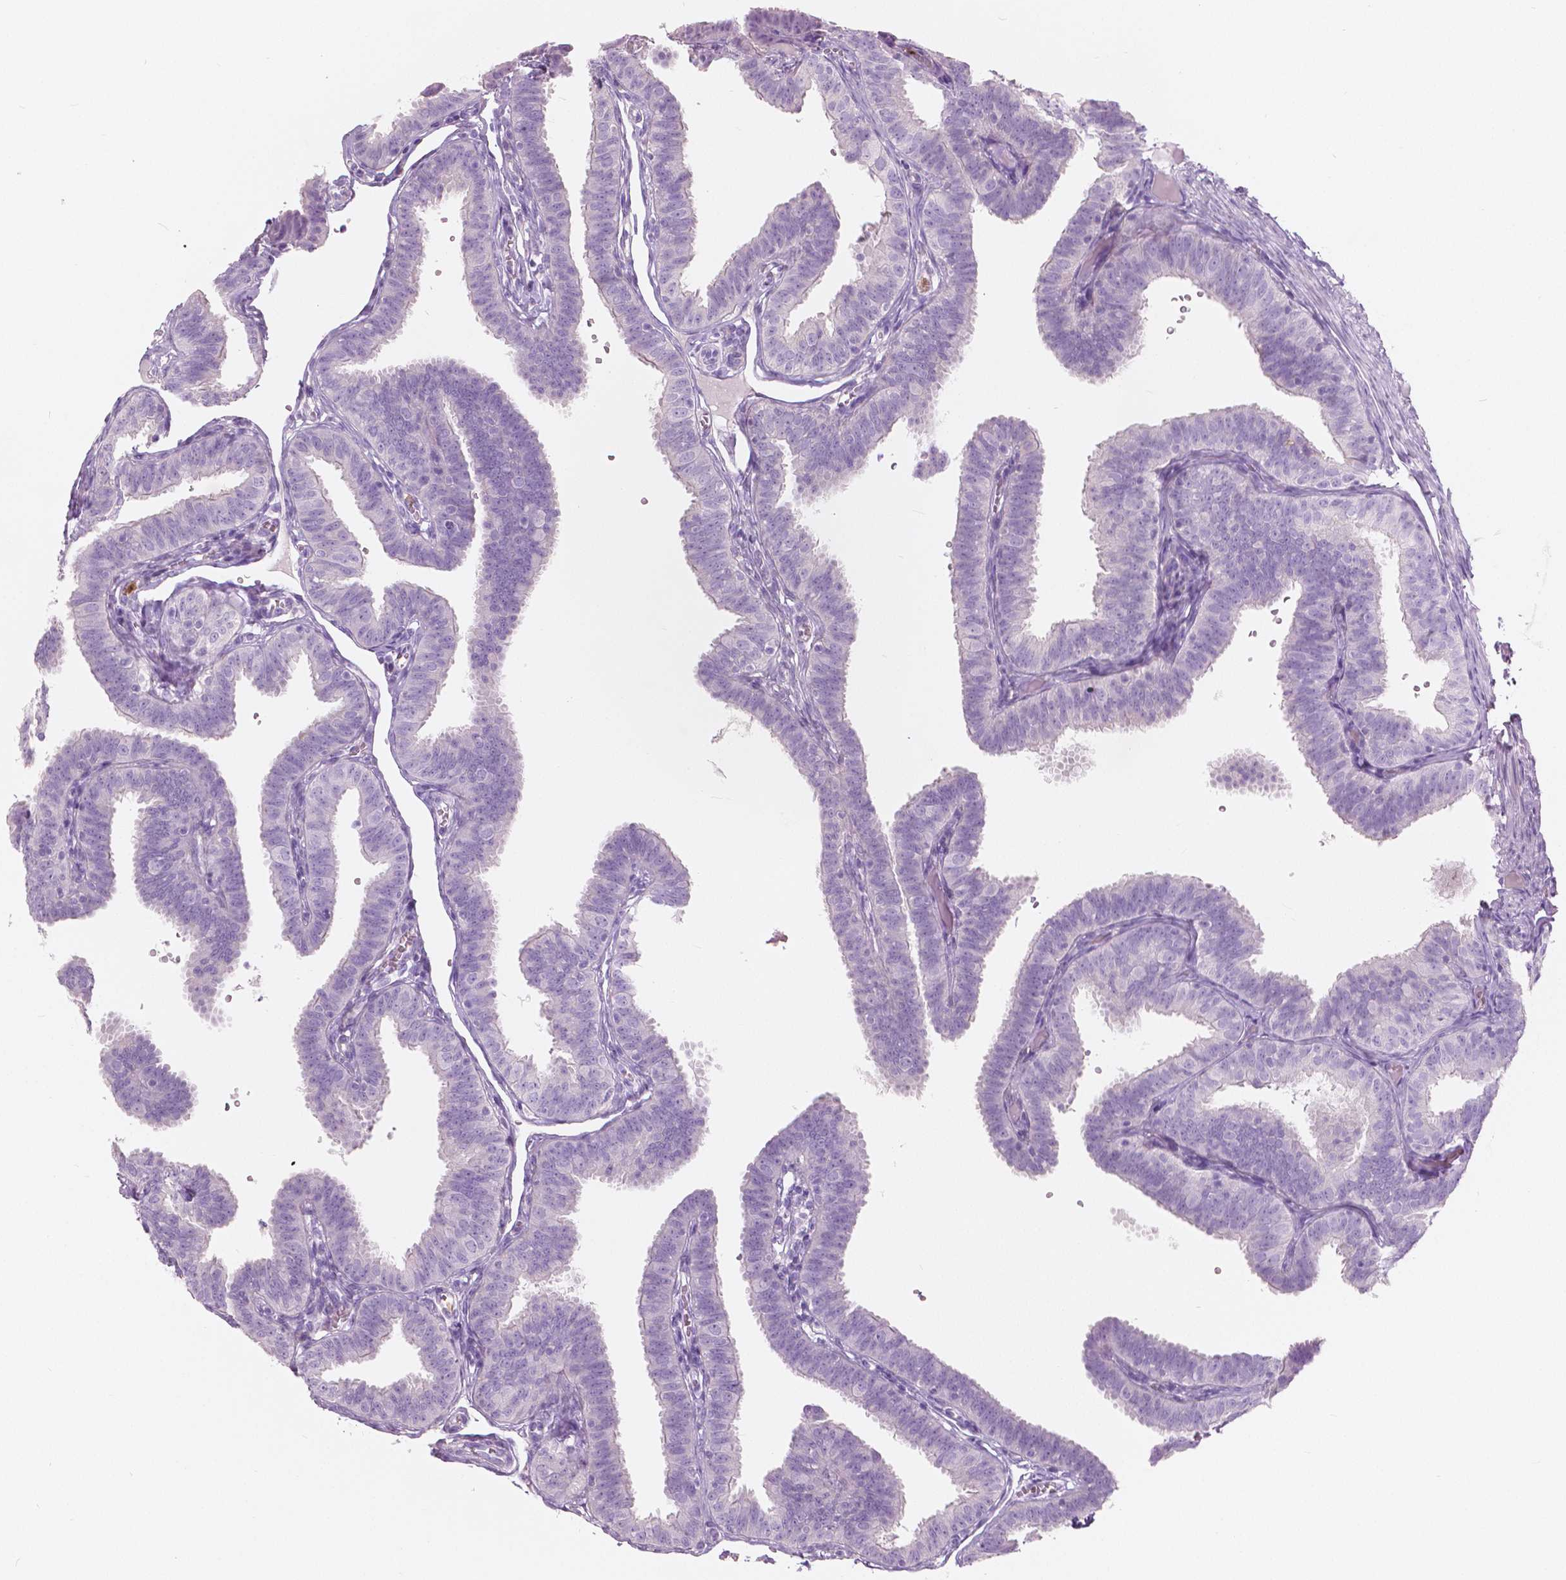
{"staining": {"intensity": "negative", "quantity": "none", "location": "none"}, "tissue": "fallopian tube", "cell_type": "Glandular cells", "image_type": "normal", "snomed": [{"axis": "morphology", "description": "Normal tissue, NOS"}, {"axis": "topography", "description": "Fallopian tube"}], "caption": "Glandular cells show no significant protein staining in normal fallopian tube. Nuclei are stained in blue.", "gene": "CXCR2", "patient": {"sex": "female", "age": 25}}